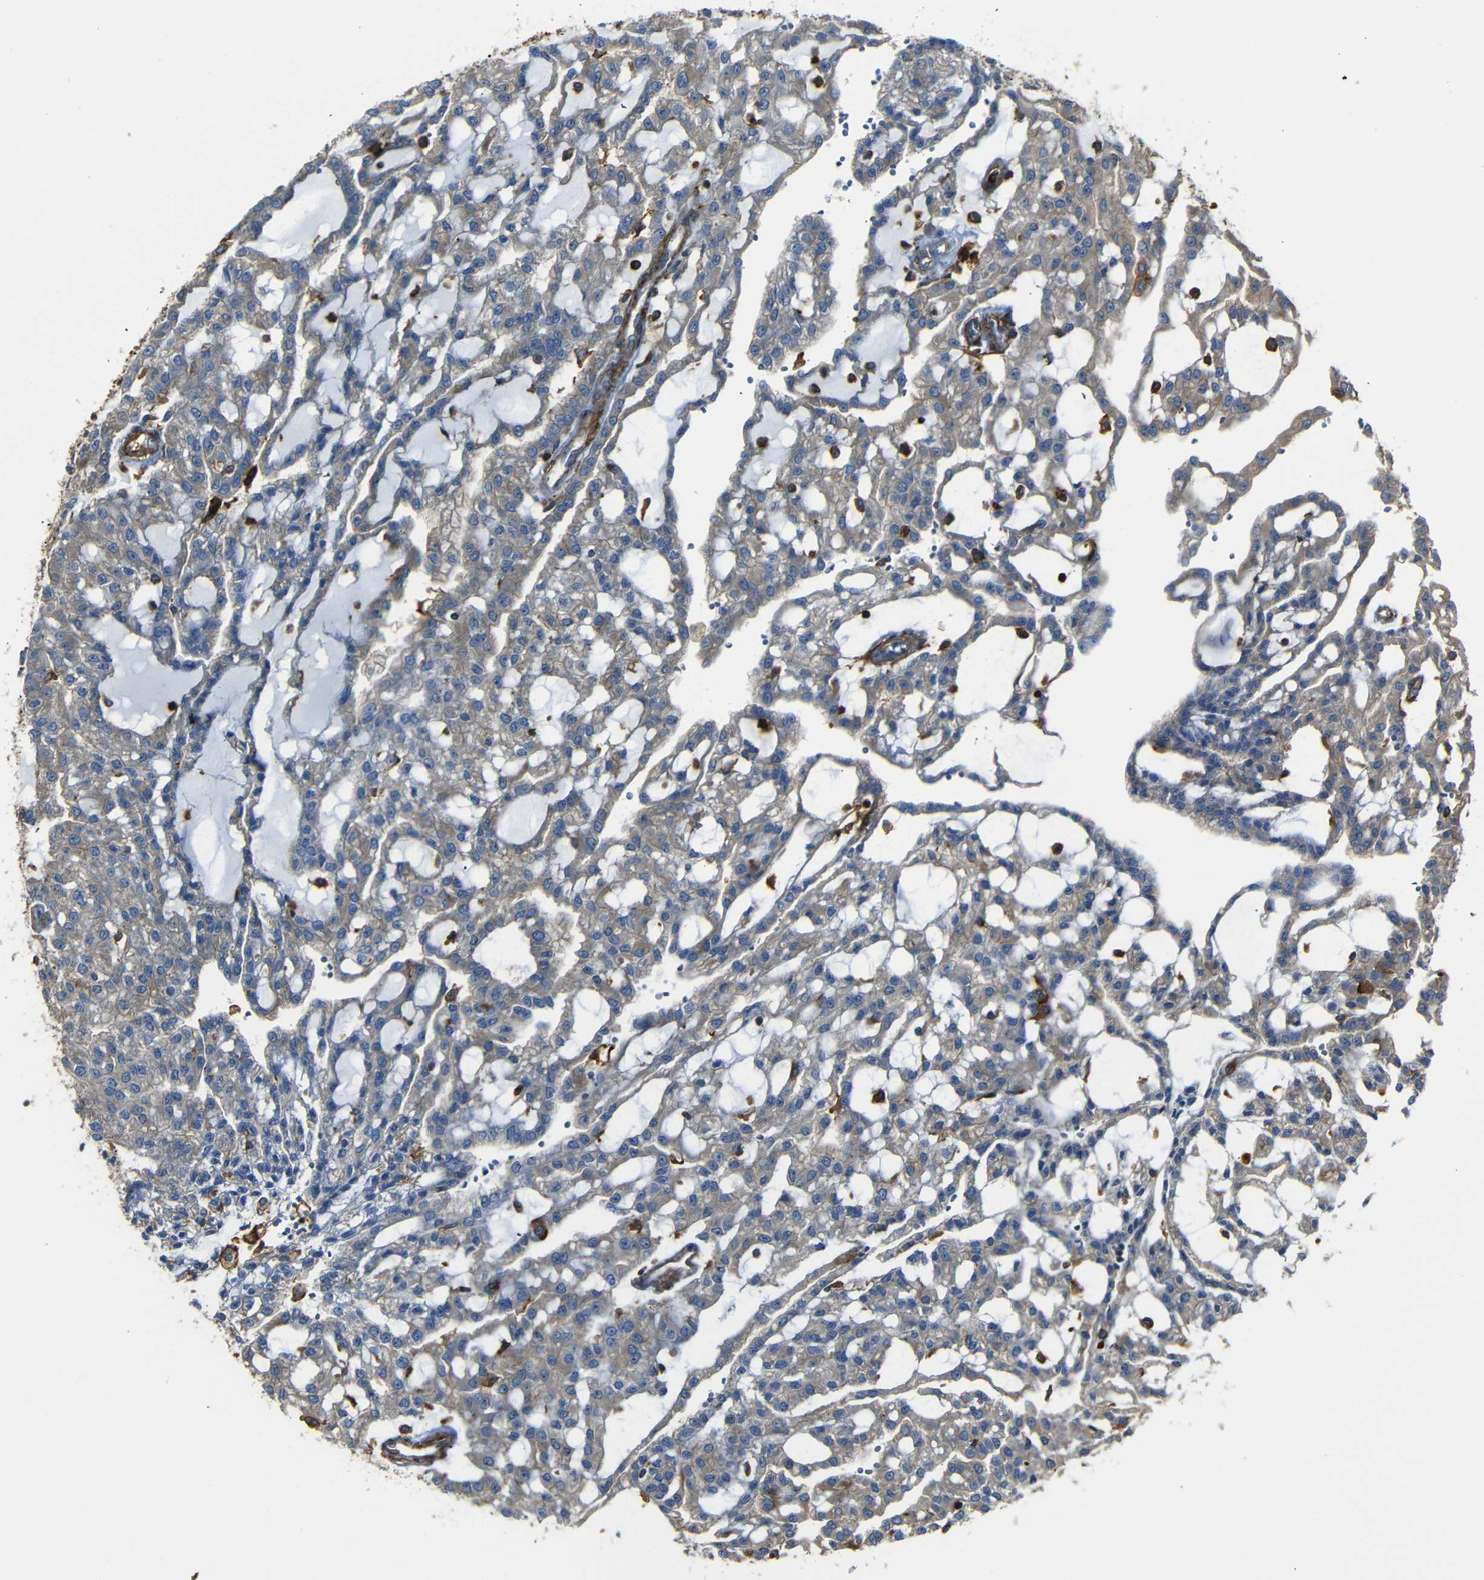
{"staining": {"intensity": "weak", "quantity": "25%-75%", "location": "cytoplasmic/membranous"}, "tissue": "renal cancer", "cell_type": "Tumor cells", "image_type": "cancer", "snomed": [{"axis": "morphology", "description": "Adenocarcinoma, NOS"}, {"axis": "topography", "description": "Kidney"}], "caption": "Brown immunohistochemical staining in human renal cancer demonstrates weak cytoplasmic/membranous staining in about 25%-75% of tumor cells.", "gene": "ADGRE5", "patient": {"sex": "male", "age": 63}}